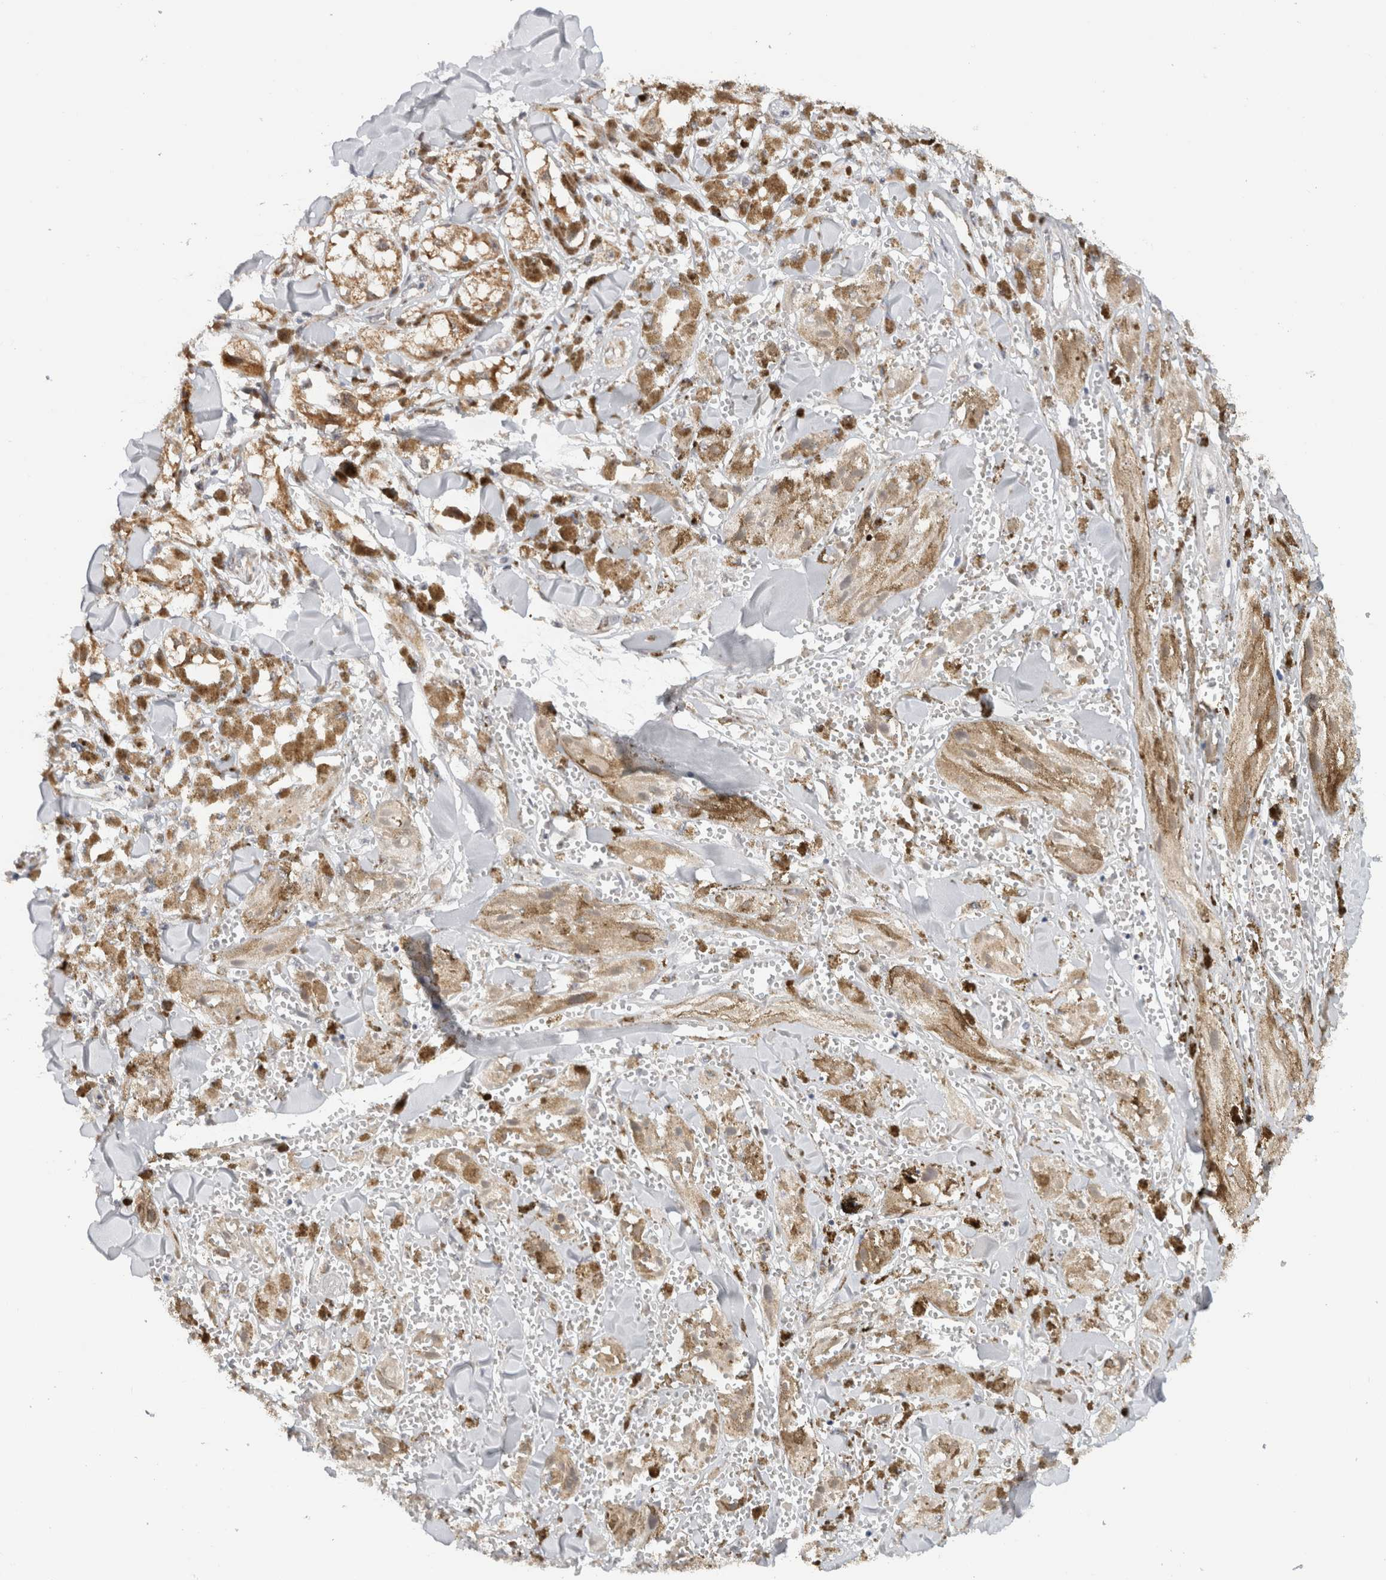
{"staining": {"intensity": "moderate", "quantity": ">75%", "location": "cytoplasmic/membranous"}, "tissue": "melanoma", "cell_type": "Tumor cells", "image_type": "cancer", "snomed": [{"axis": "morphology", "description": "Malignant melanoma, NOS"}, {"axis": "topography", "description": "Skin"}], "caption": "An IHC histopathology image of tumor tissue is shown. Protein staining in brown highlights moderate cytoplasmic/membranous positivity in malignant melanoma within tumor cells.", "gene": "CMC2", "patient": {"sex": "male", "age": 88}}